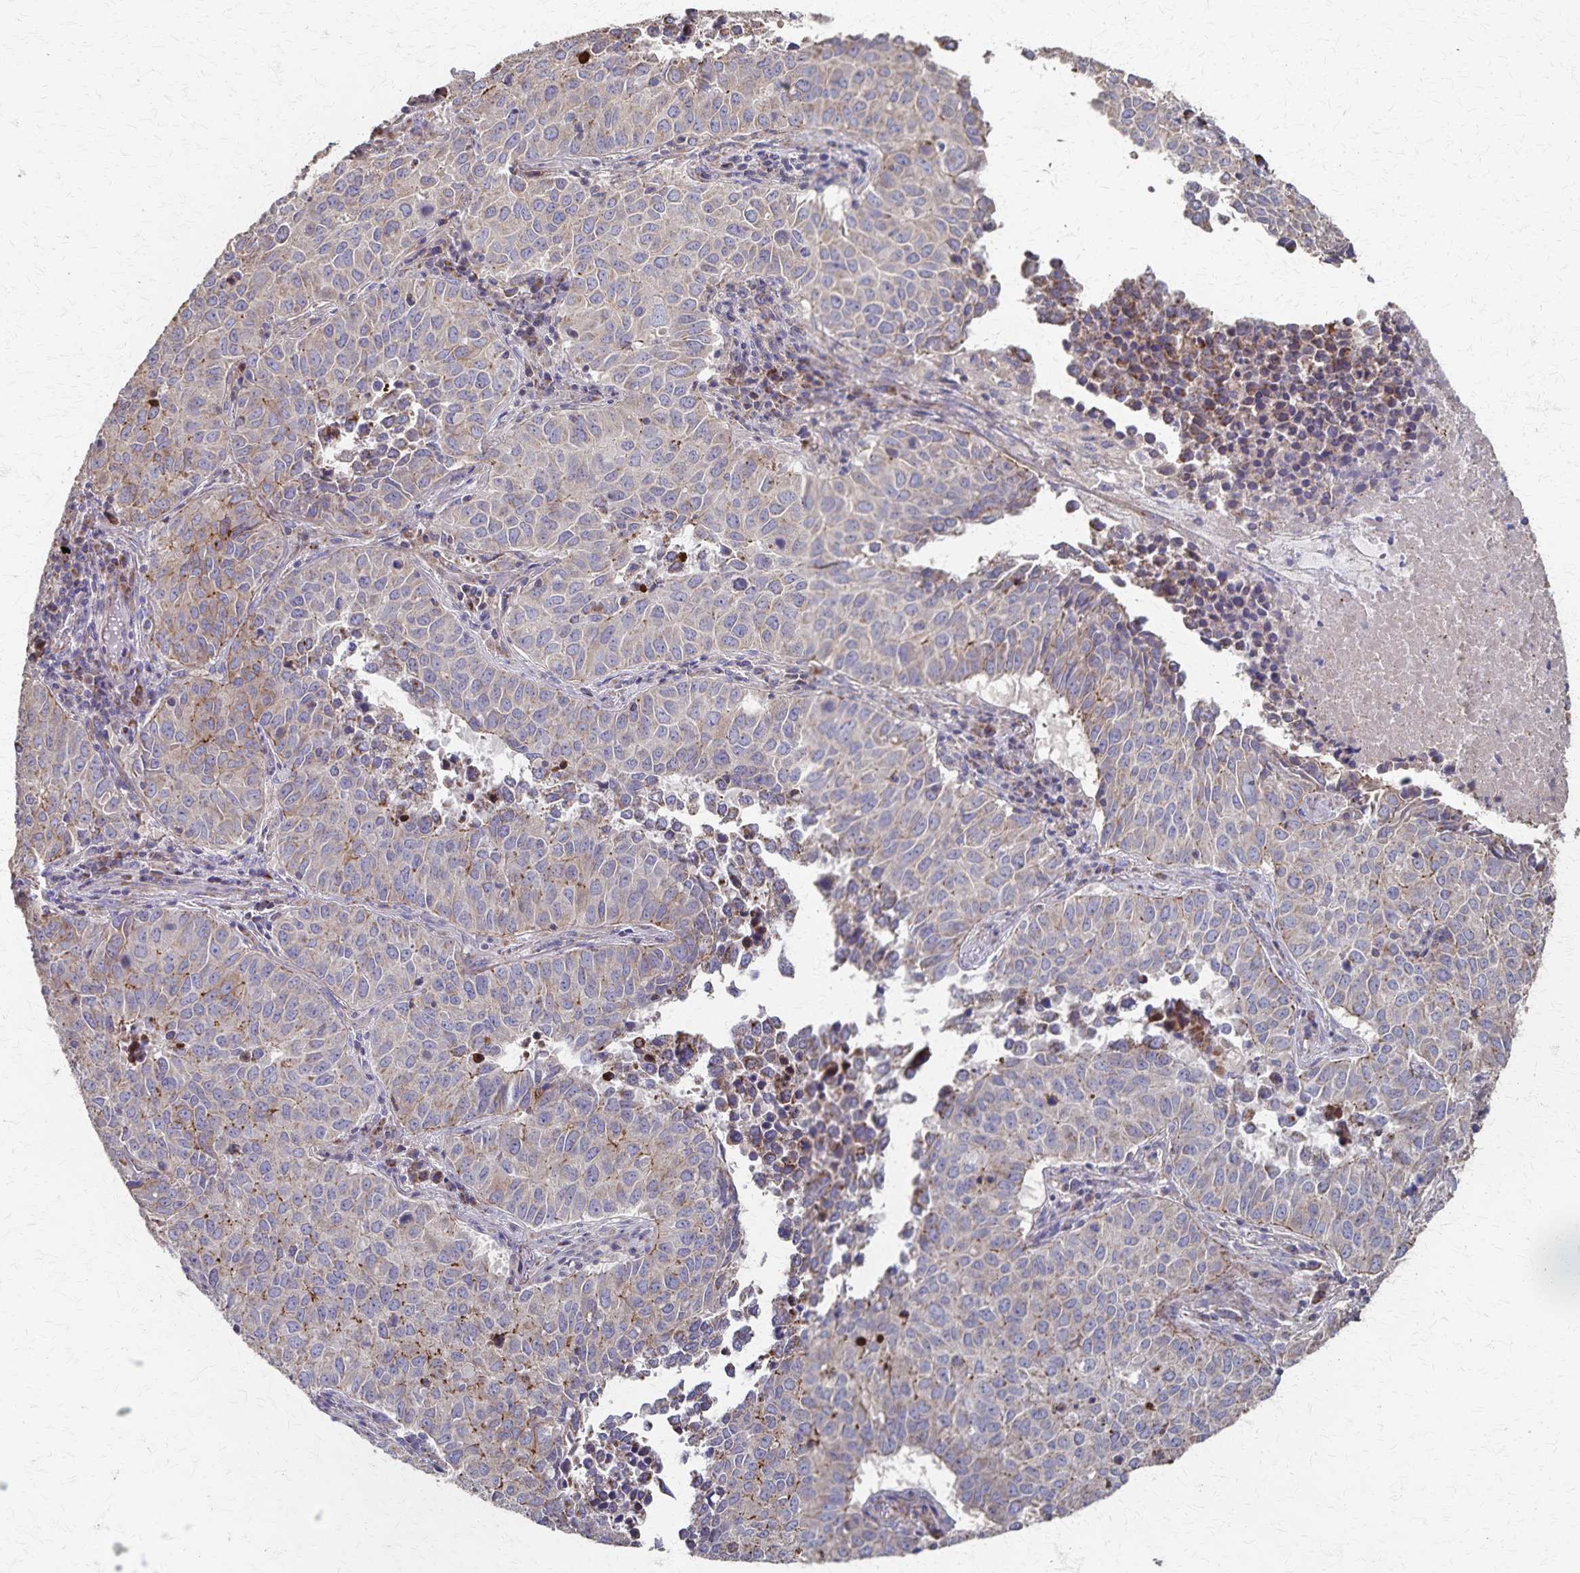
{"staining": {"intensity": "weak", "quantity": "25%-75%", "location": "cytoplasmic/membranous"}, "tissue": "lung cancer", "cell_type": "Tumor cells", "image_type": "cancer", "snomed": [{"axis": "morphology", "description": "Adenocarcinoma, NOS"}, {"axis": "topography", "description": "Lung"}], "caption": "Immunohistochemical staining of human lung cancer displays low levels of weak cytoplasmic/membranous expression in approximately 25%-75% of tumor cells.", "gene": "PGAP2", "patient": {"sex": "female", "age": 50}}